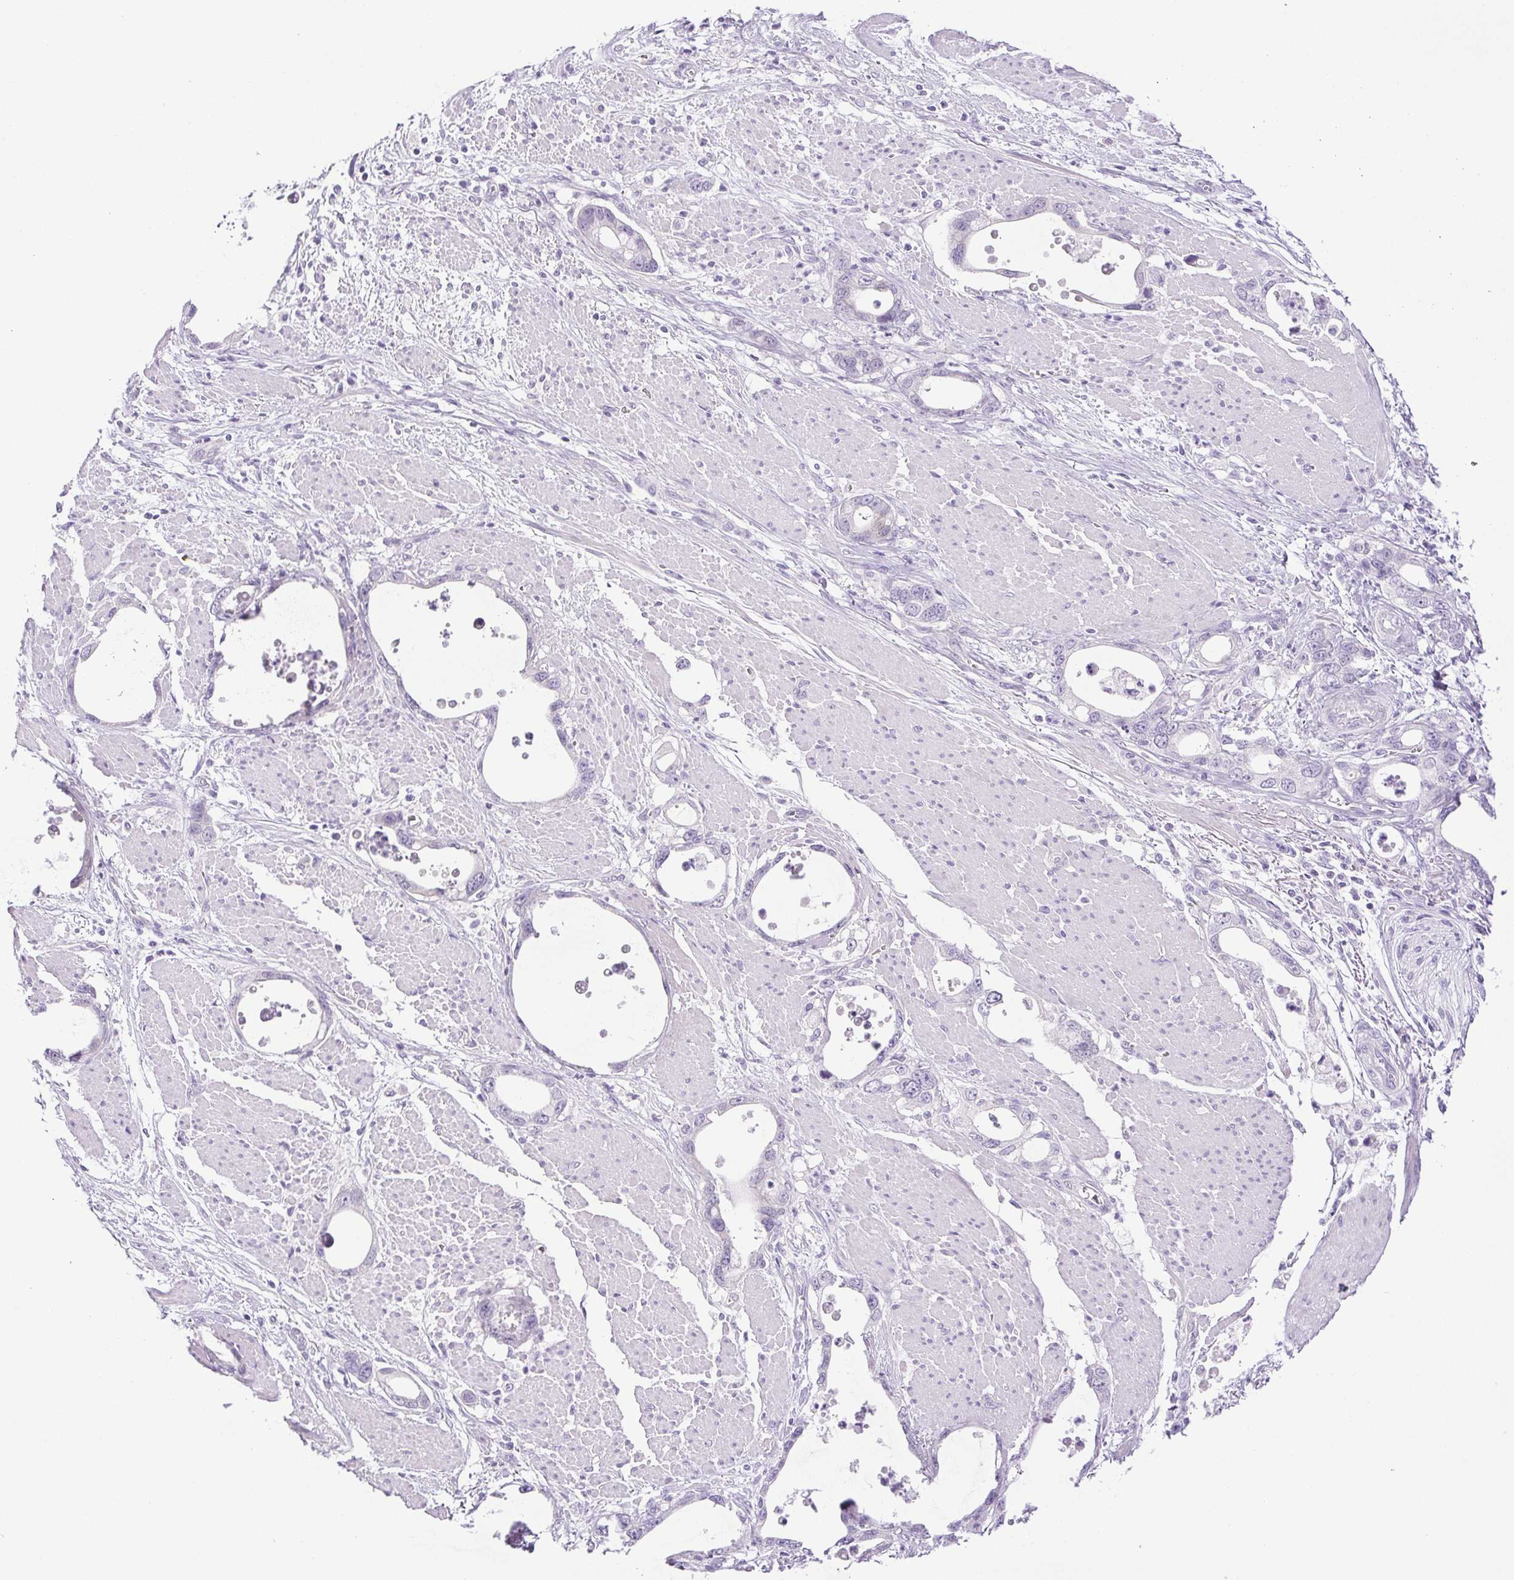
{"staining": {"intensity": "negative", "quantity": "none", "location": "none"}, "tissue": "stomach cancer", "cell_type": "Tumor cells", "image_type": "cancer", "snomed": [{"axis": "morphology", "description": "Adenocarcinoma, NOS"}, {"axis": "topography", "description": "Stomach, upper"}], "caption": "There is no significant positivity in tumor cells of stomach adenocarcinoma. The staining is performed using DAB (3,3'-diaminobenzidine) brown chromogen with nuclei counter-stained in using hematoxylin.", "gene": "PAPPA2", "patient": {"sex": "male", "age": 74}}